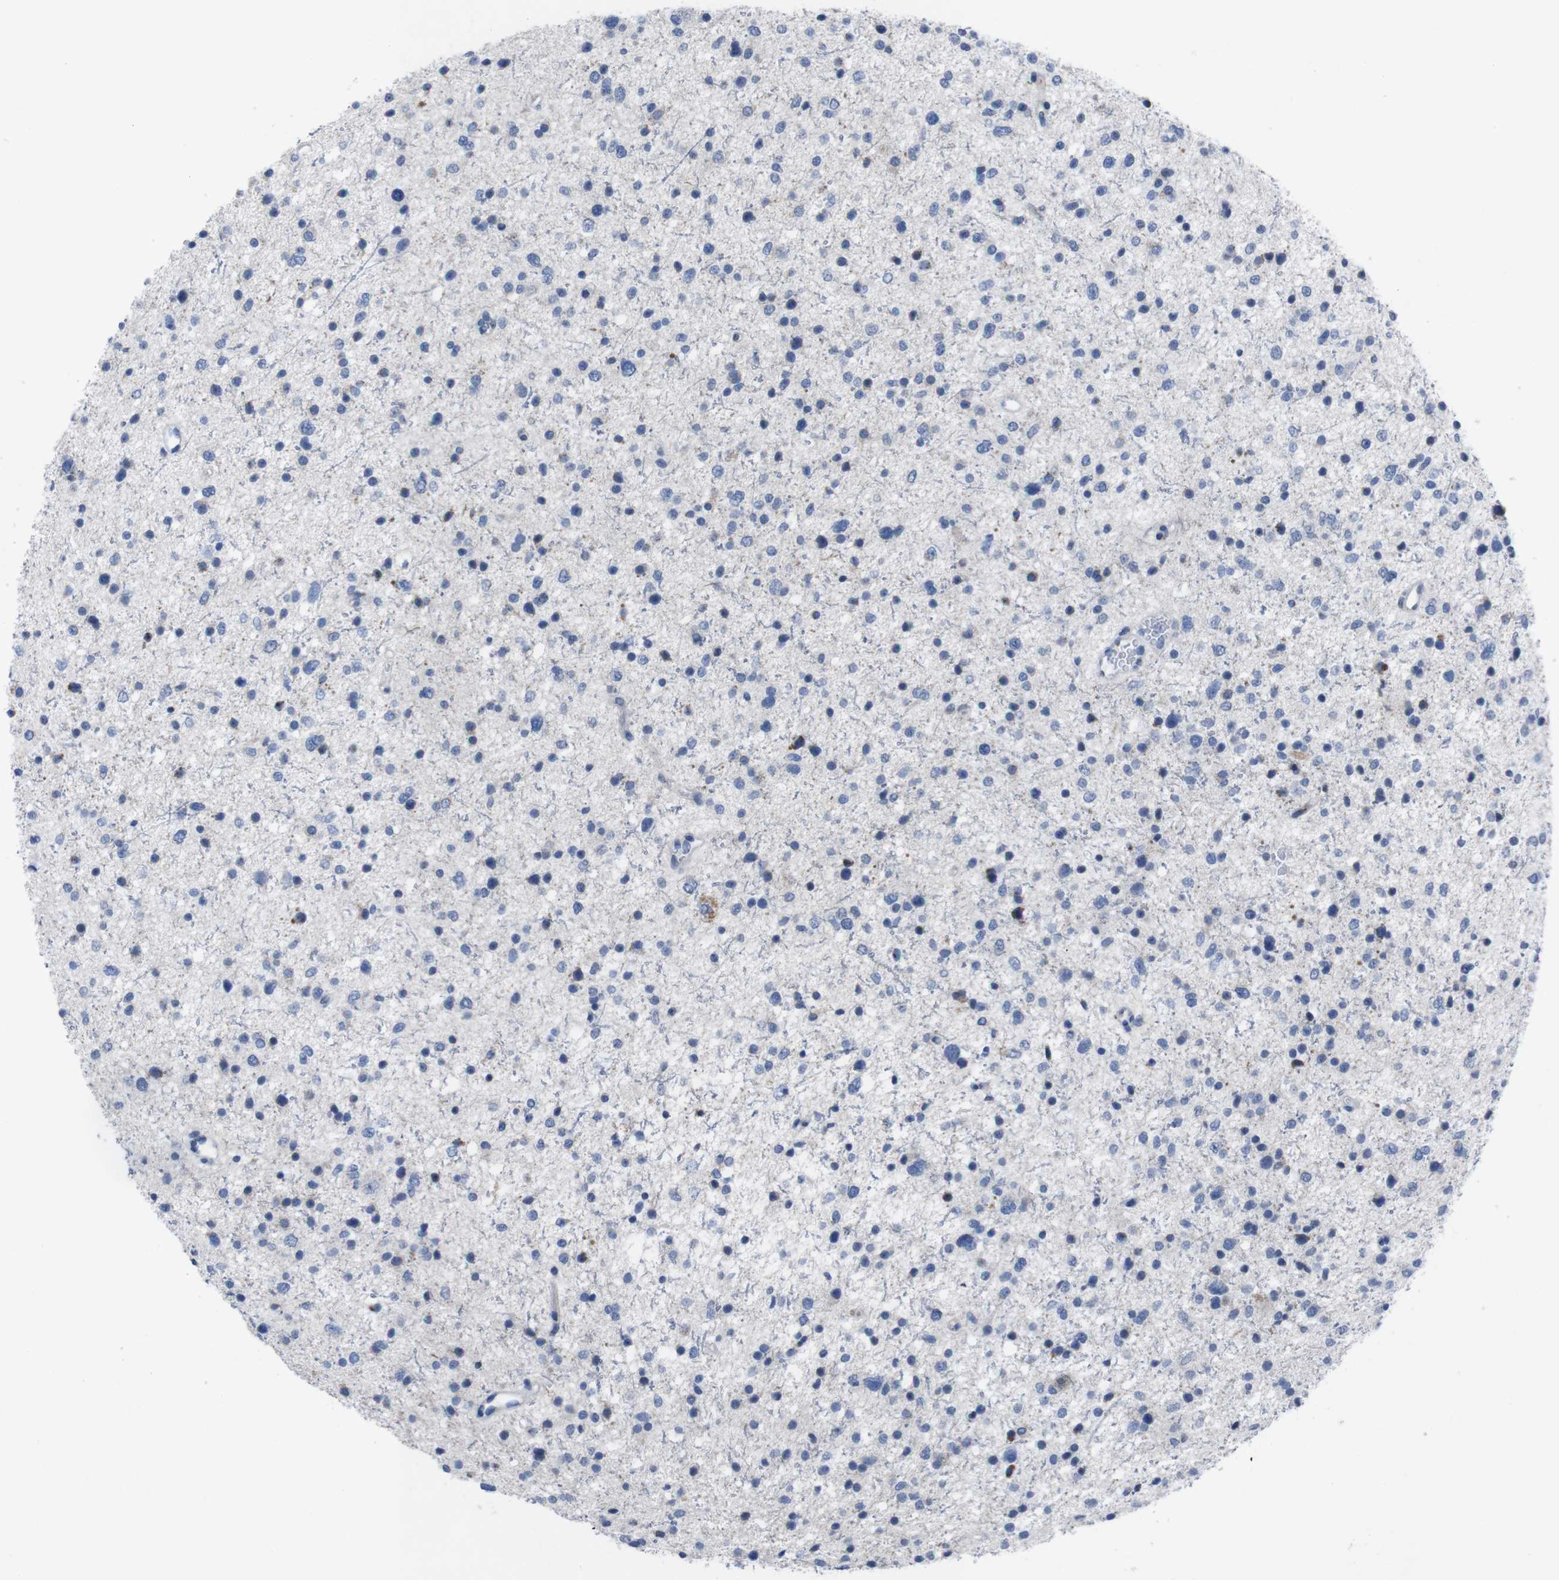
{"staining": {"intensity": "negative", "quantity": "none", "location": "none"}, "tissue": "glioma", "cell_type": "Tumor cells", "image_type": "cancer", "snomed": [{"axis": "morphology", "description": "Glioma, malignant, Low grade"}, {"axis": "topography", "description": "Brain"}], "caption": "This is an immunohistochemistry (IHC) micrograph of human glioma. There is no staining in tumor cells.", "gene": "IRF4", "patient": {"sex": "female", "age": 37}}